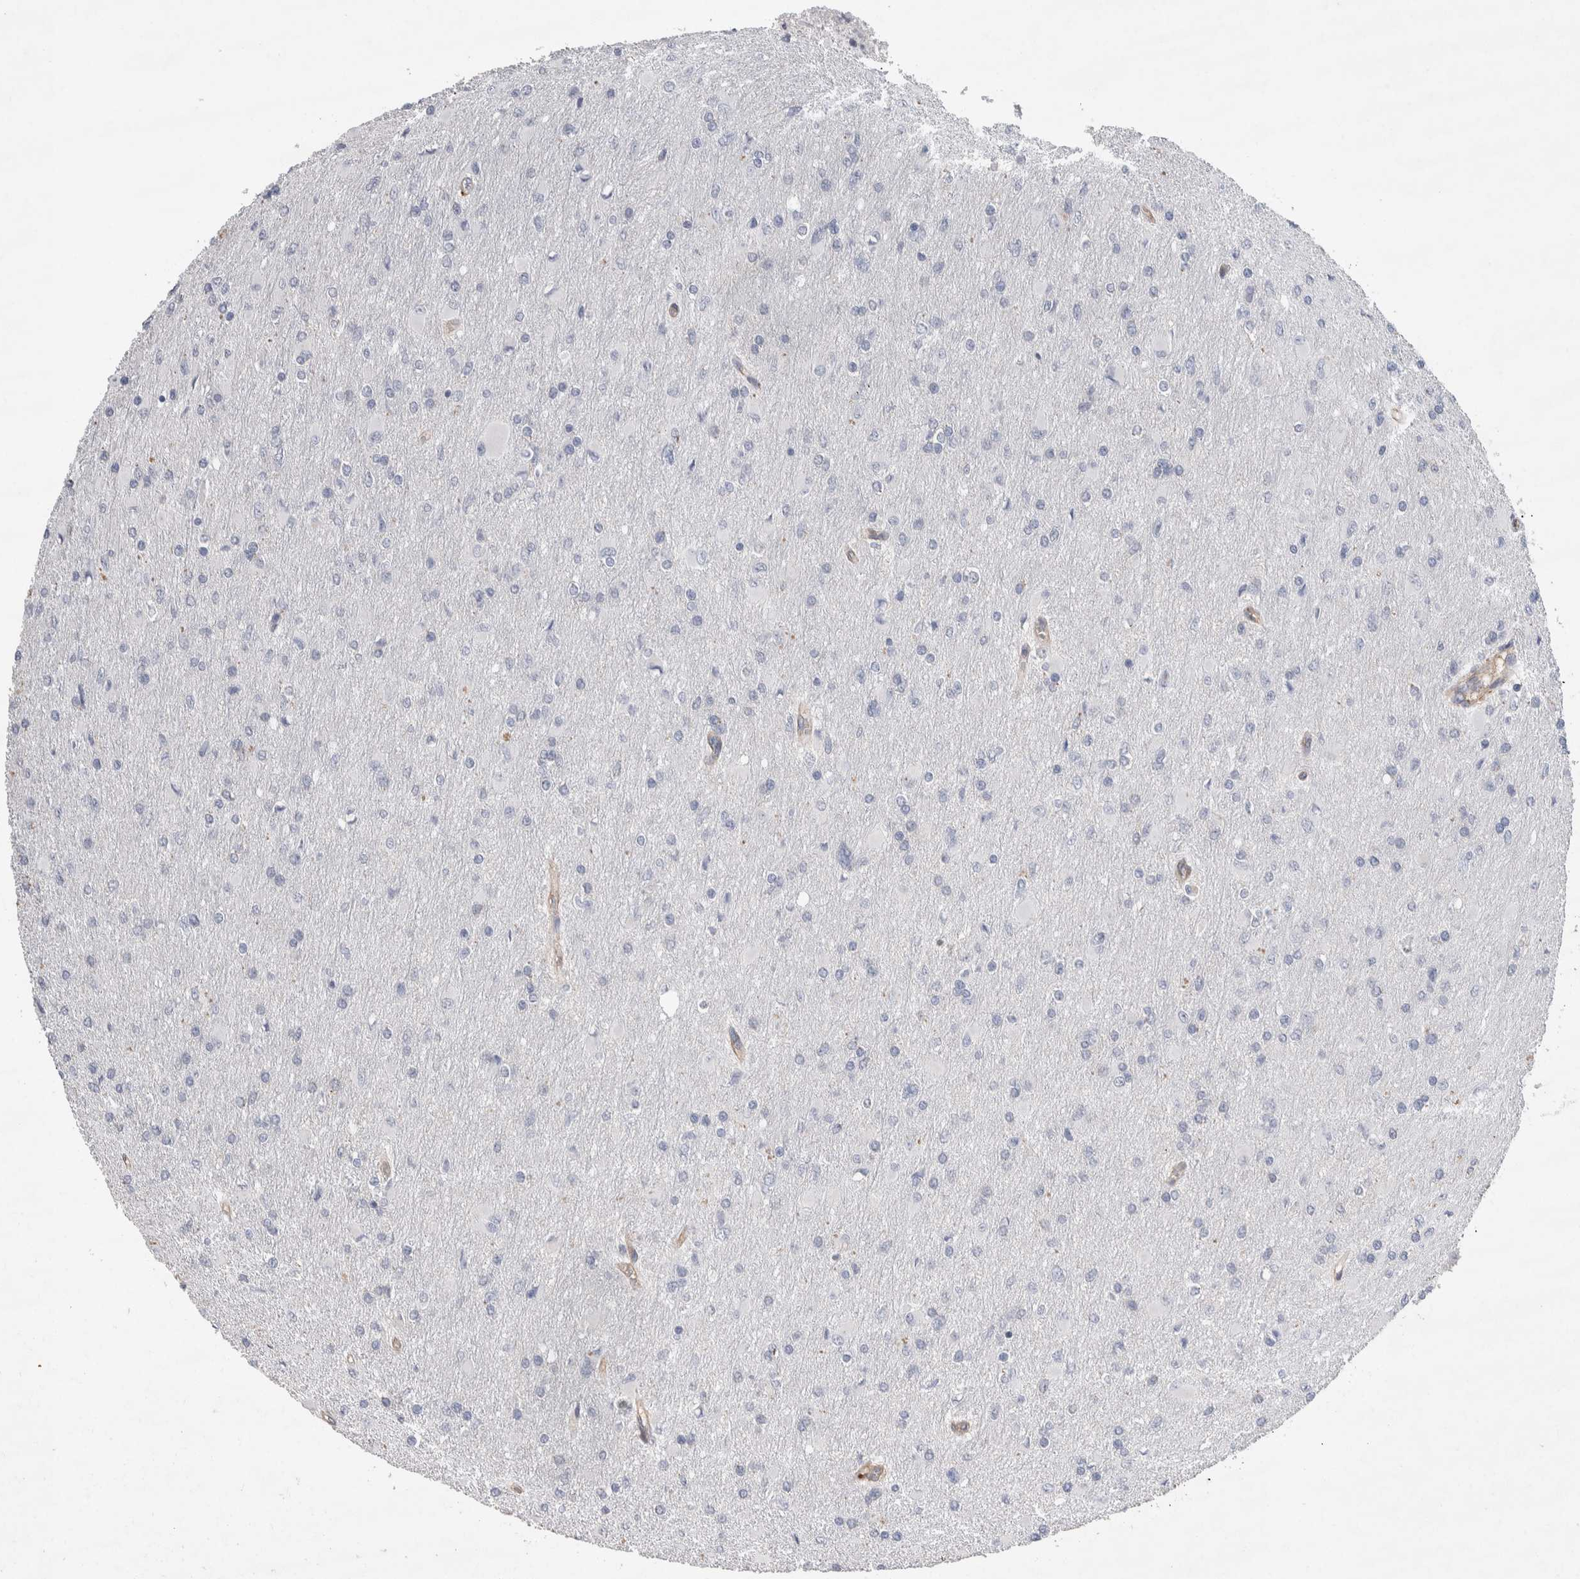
{"staining": {"intensity": "negative", "quantity": "none", "location": "none"}, "tissue": "glioma", "cell_type": "Tumor cells", "image_type": "cancer", "snomed": [{"axis": "morphology", "description": "Glioma, malignant, High grade"}, {"axis": "topography", "description": "Cerebral cortex"}], "caption": "A micrograph of malignant glioma (high-grade) stained for a protein exhibits no brown staining in tumor cells.", "gene": "GCNA", "patient": {"sex": "female", "age": 36}}